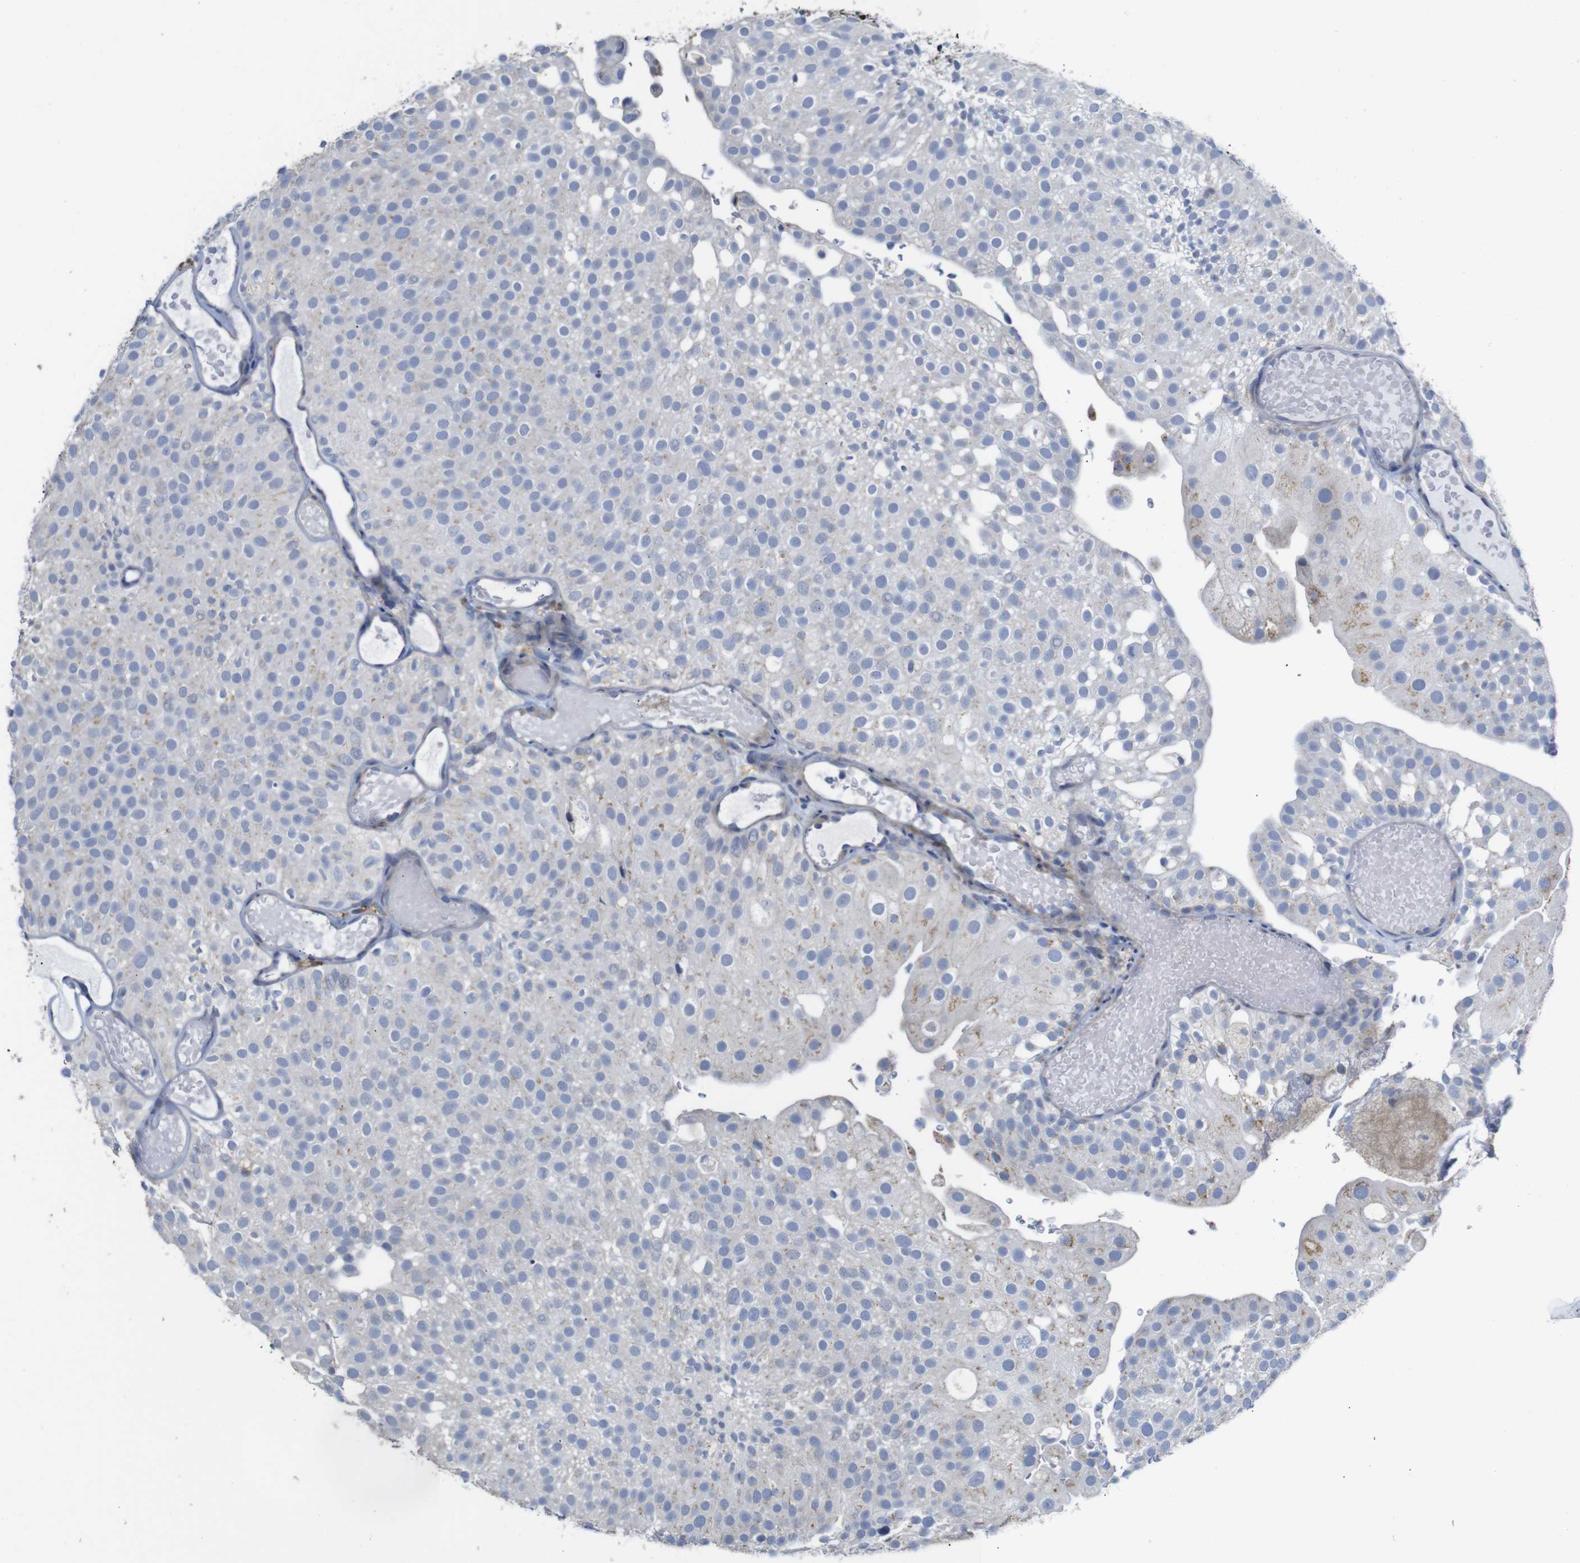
{"staining": {"intensity": "weak", "quantity": "<25%", "location": "cytoplasmic/membranous"}, "tissue": "urothelial cancer", "cell_type": "Tumor cells", "image_type": "cancer", "snomed": [{"axis": "morphology", "description": "Urothelial carcinoma, Low grade"}, {"axis": "topography", "description": "Urinary bladder"}], "caption": "The IHC photomicrograph has no significant expression in tumor cells of low-grade urothelial carcinoma tissue.", "gene": "TCEAL9", "patient": {"sex": "male", "age": 78}}